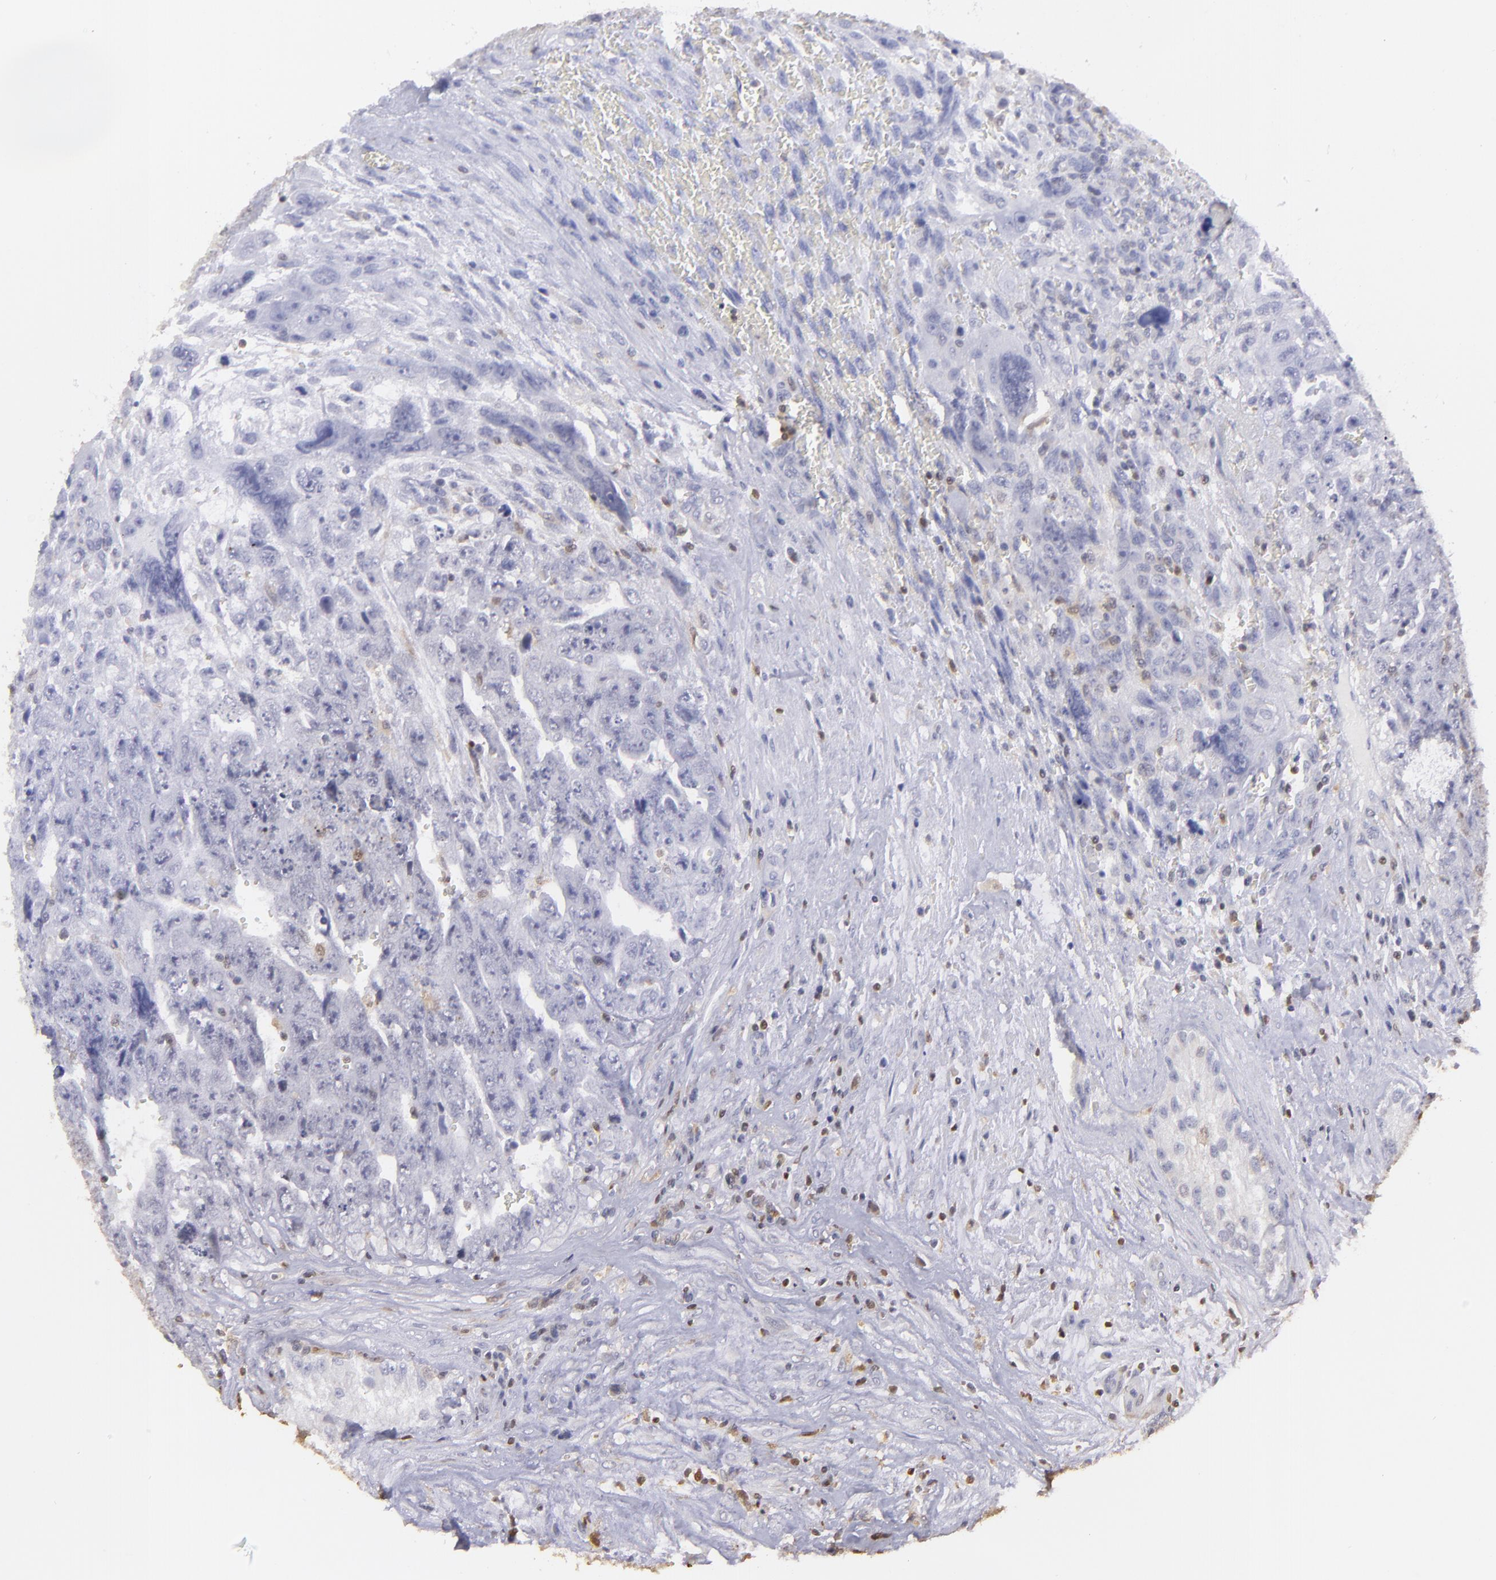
{"staining": {"intensity": "negative", "quantity": "none", "location": "none"}, "tissue": "testis cancer", "cell_type": "Tumor cells", "image_type": "cancer", "snomed": [{"axis": "morphology", "description": "Carcinoma, Embryonal, NOS"}, {"axis": "topography", "description": "Testis"}], "caption": "Embryonal carcinoma (testis) was stained to show a protein in brown. There is no significant staining in tumor cells.", "gene": "S100A2", "patient": {"sex": "male", "age": 28}}